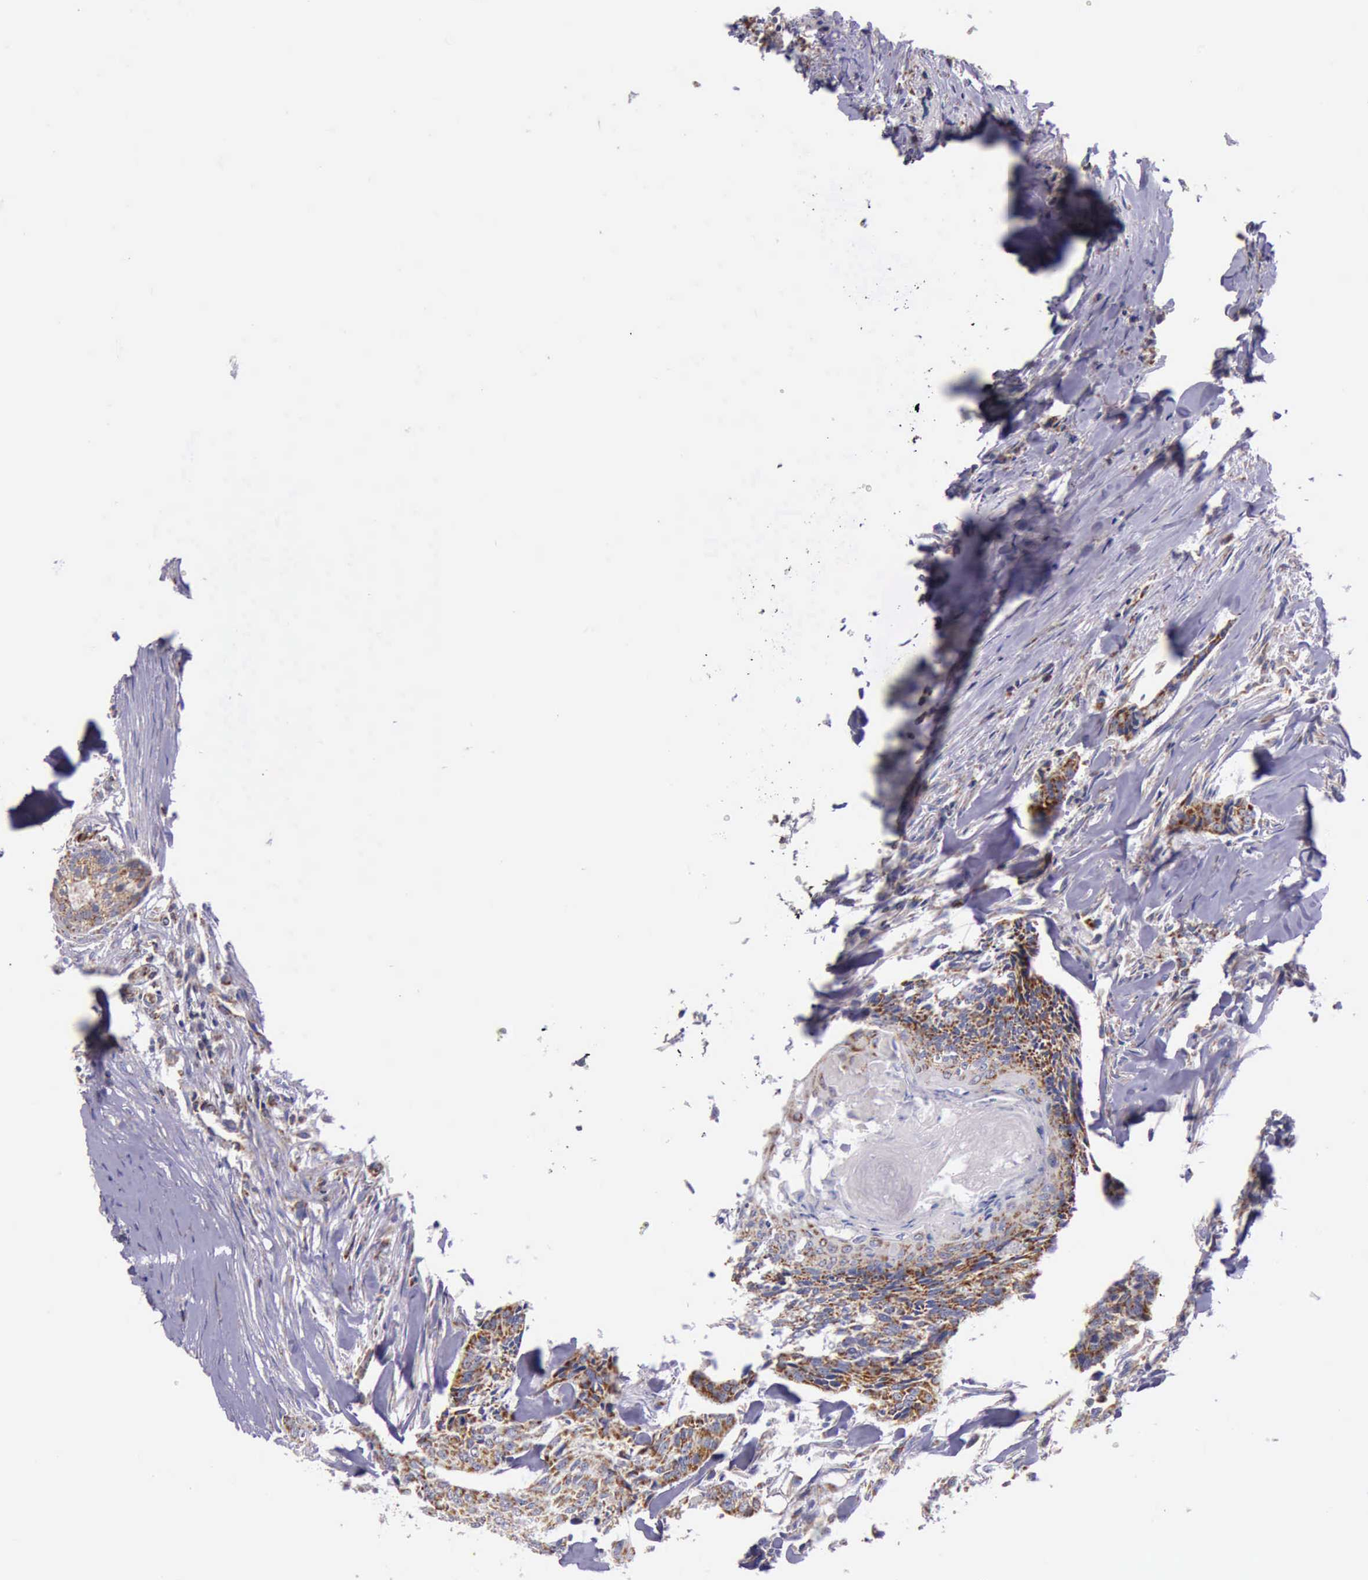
{"staining": {"intensity": "moderate", "quantity": ">75%", "location": "cytoplasmic/membranous"}, "tissue": "head and neck cancer", "cell_type": "Tumor cells", "image_type": "cancer", "snomed": [{"axis": "morphology", "description": "Squamous cell carcinoma, NOS"}, {"axis": "topography", "description": "Salivary gland"}, {"axis": "topography", "description": "Head-Neck"}], "caption": "DAB (3,3'-diaminobenzidine) immunohistochemical staining of human head and neck squamous cell carcinoma demonstrates moderate cytoplasmic/membranous protein positivity in about >75% of tumor cells. Nuclei are stained in blue.", "gene": "TXN2", "patient": {"sex": "male", "age": 70}}